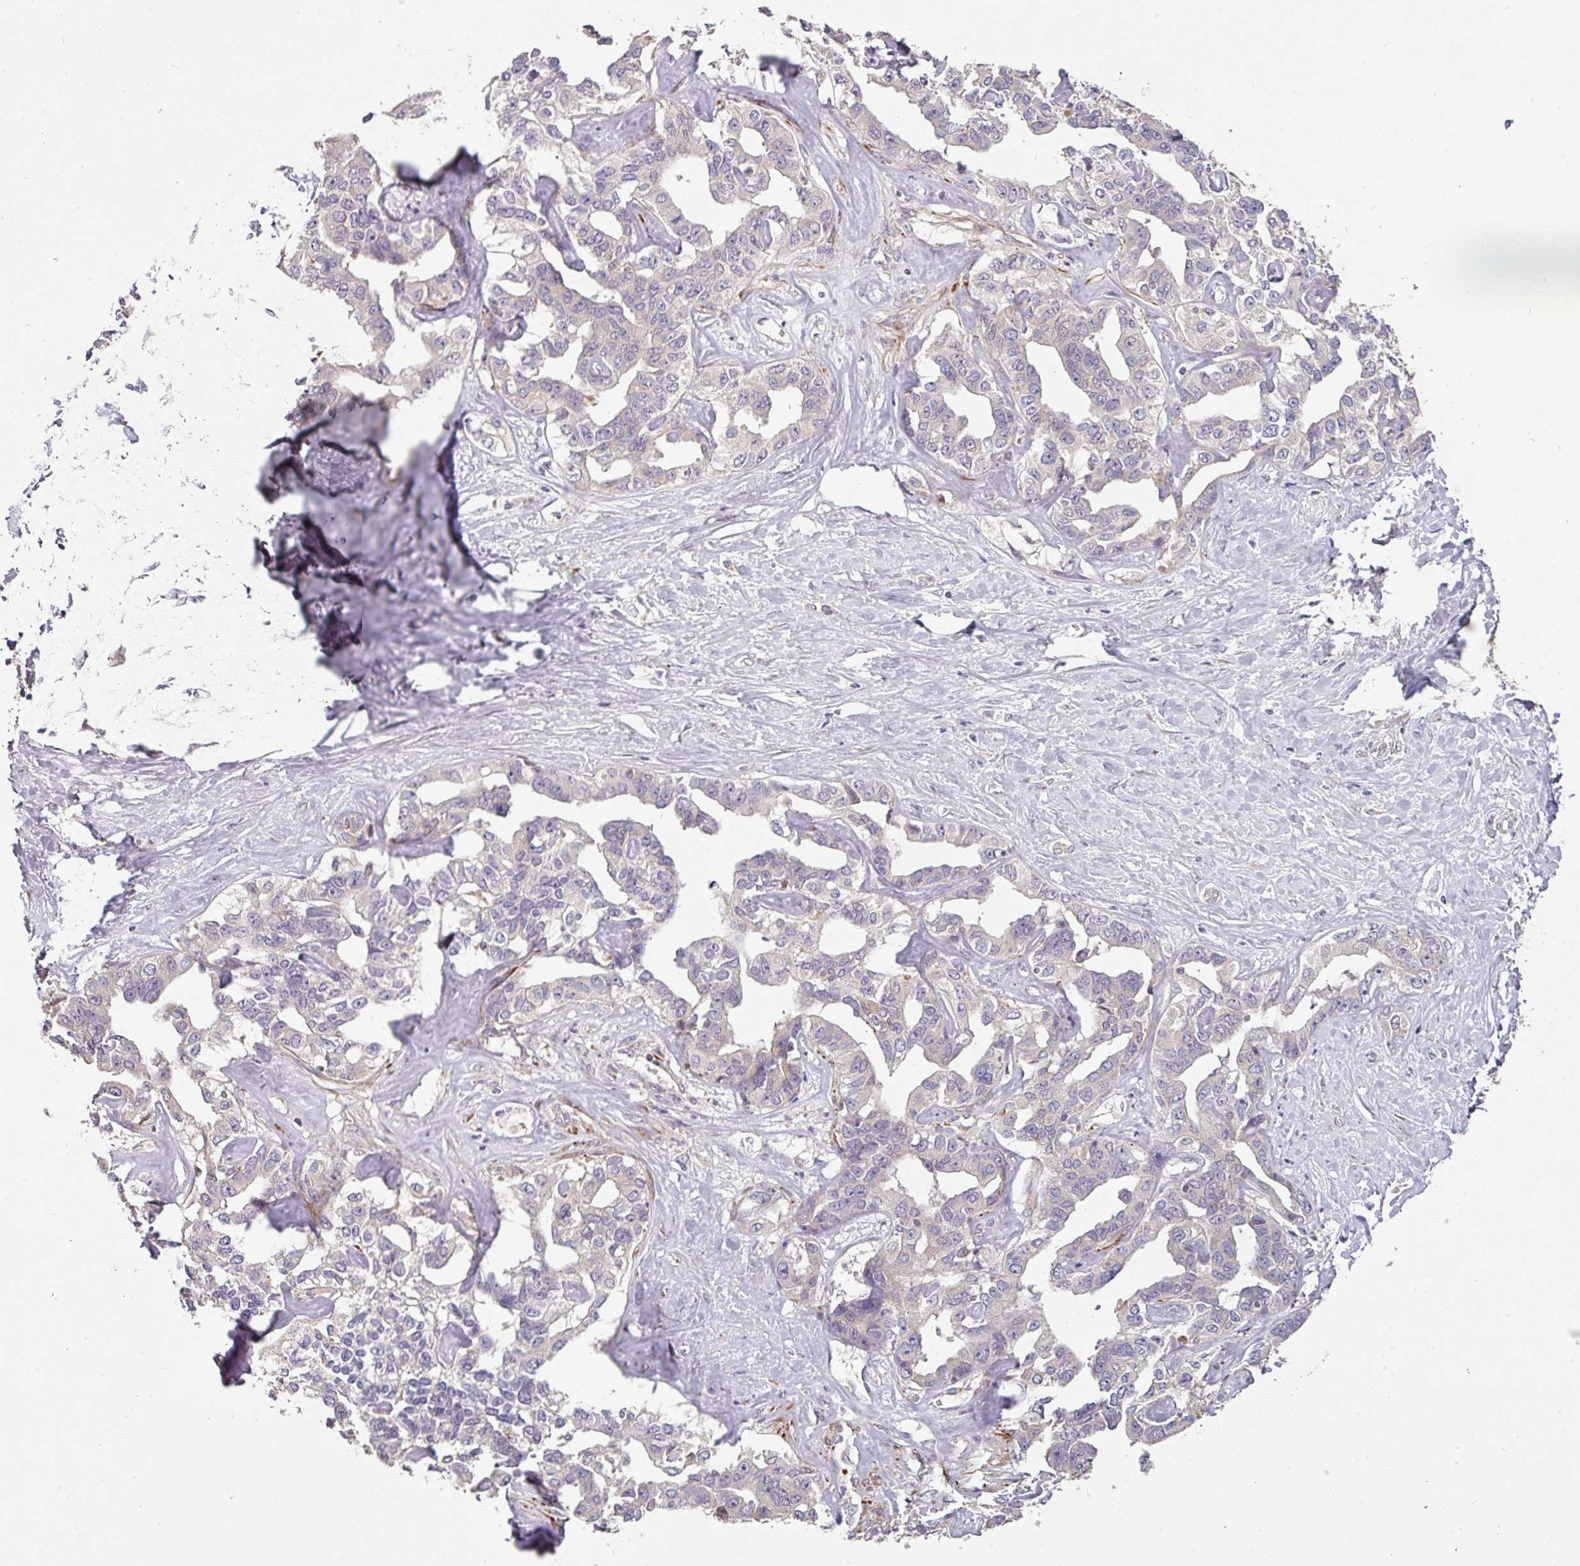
{"staining": {"intensity": "negative", "quantity": "none", "location": "none"}, "tissue": "liver cancer", "cell_type": "Tumor cells", "image_type": "cancer", "snomed": [{"axis": "morphology", "description": "Cholangiocarcinoma"}, {"axis": "topography", "description": "Liver"}], "caption": "A high-resolution image shows immunohistochemistry (IHC) staining of liver cholangiocarcinoma, which exhibits no significant positivity in tumor cells. (Immunohistochemistry, brightfield microscopy, high magnification).", "gene": "SPCS3", "patient": {"sex": "male", "age": 59}}